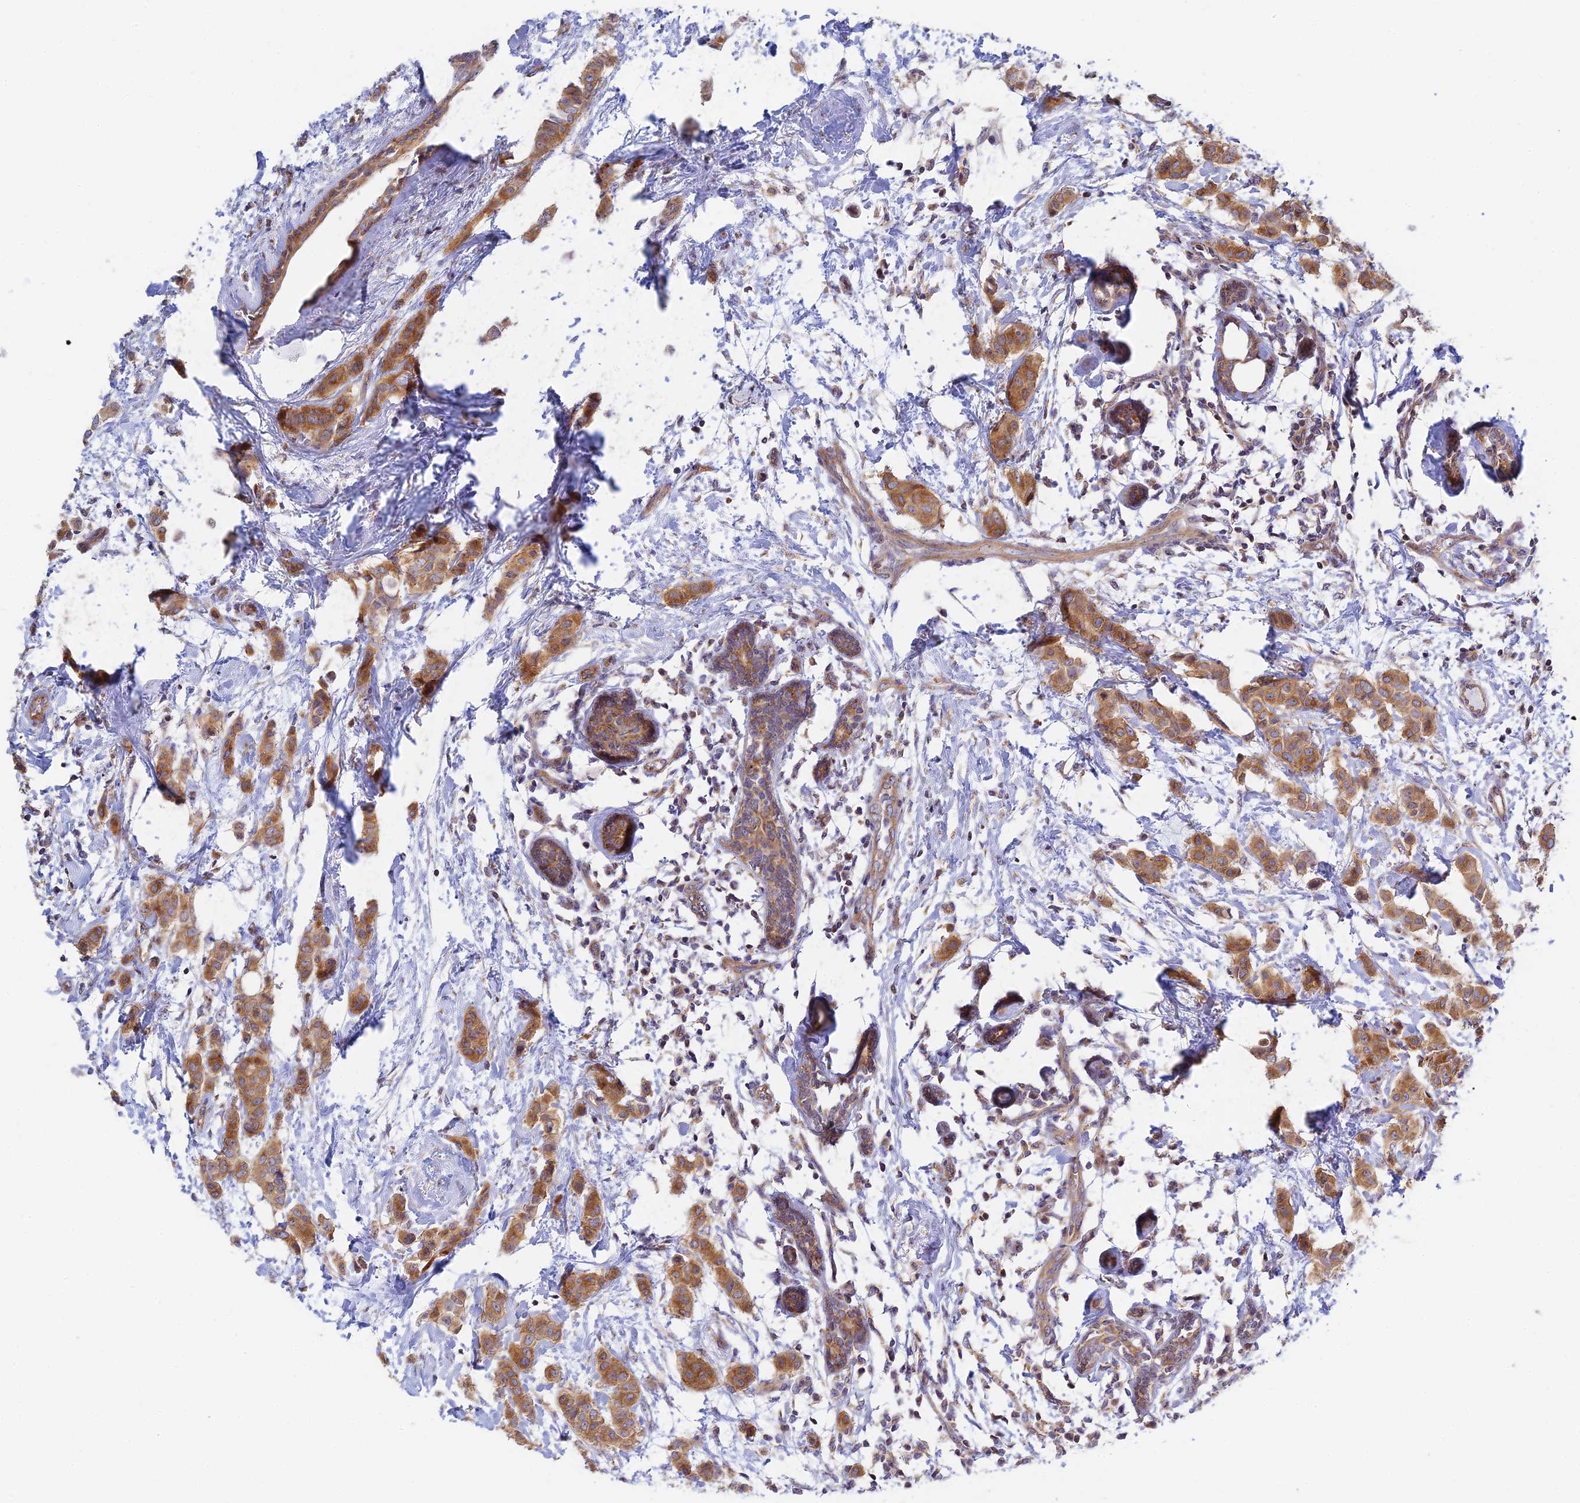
{"staining": {"intensity": "moderate", "quantity": ">75%", "location": "cytoplasmic/membranous"}, "tissue": "breast cancer", "cell_type": "Tumor cells", "image_type": "cancer", "snomed": [{"axis": "morphology", "description": "Duct carcinoma"}, {"axis": "topography", "description": "Breast"}], "caption": "Approximately >75% of tumor cells in infiltrating ductal carcinoma (breast) display moderate cytoplasmic/membranous protein expression as visualized by brown immunohistochemical staining.", "gene": "HOOK2", "patient": {"sex": "female", "age": 40}}